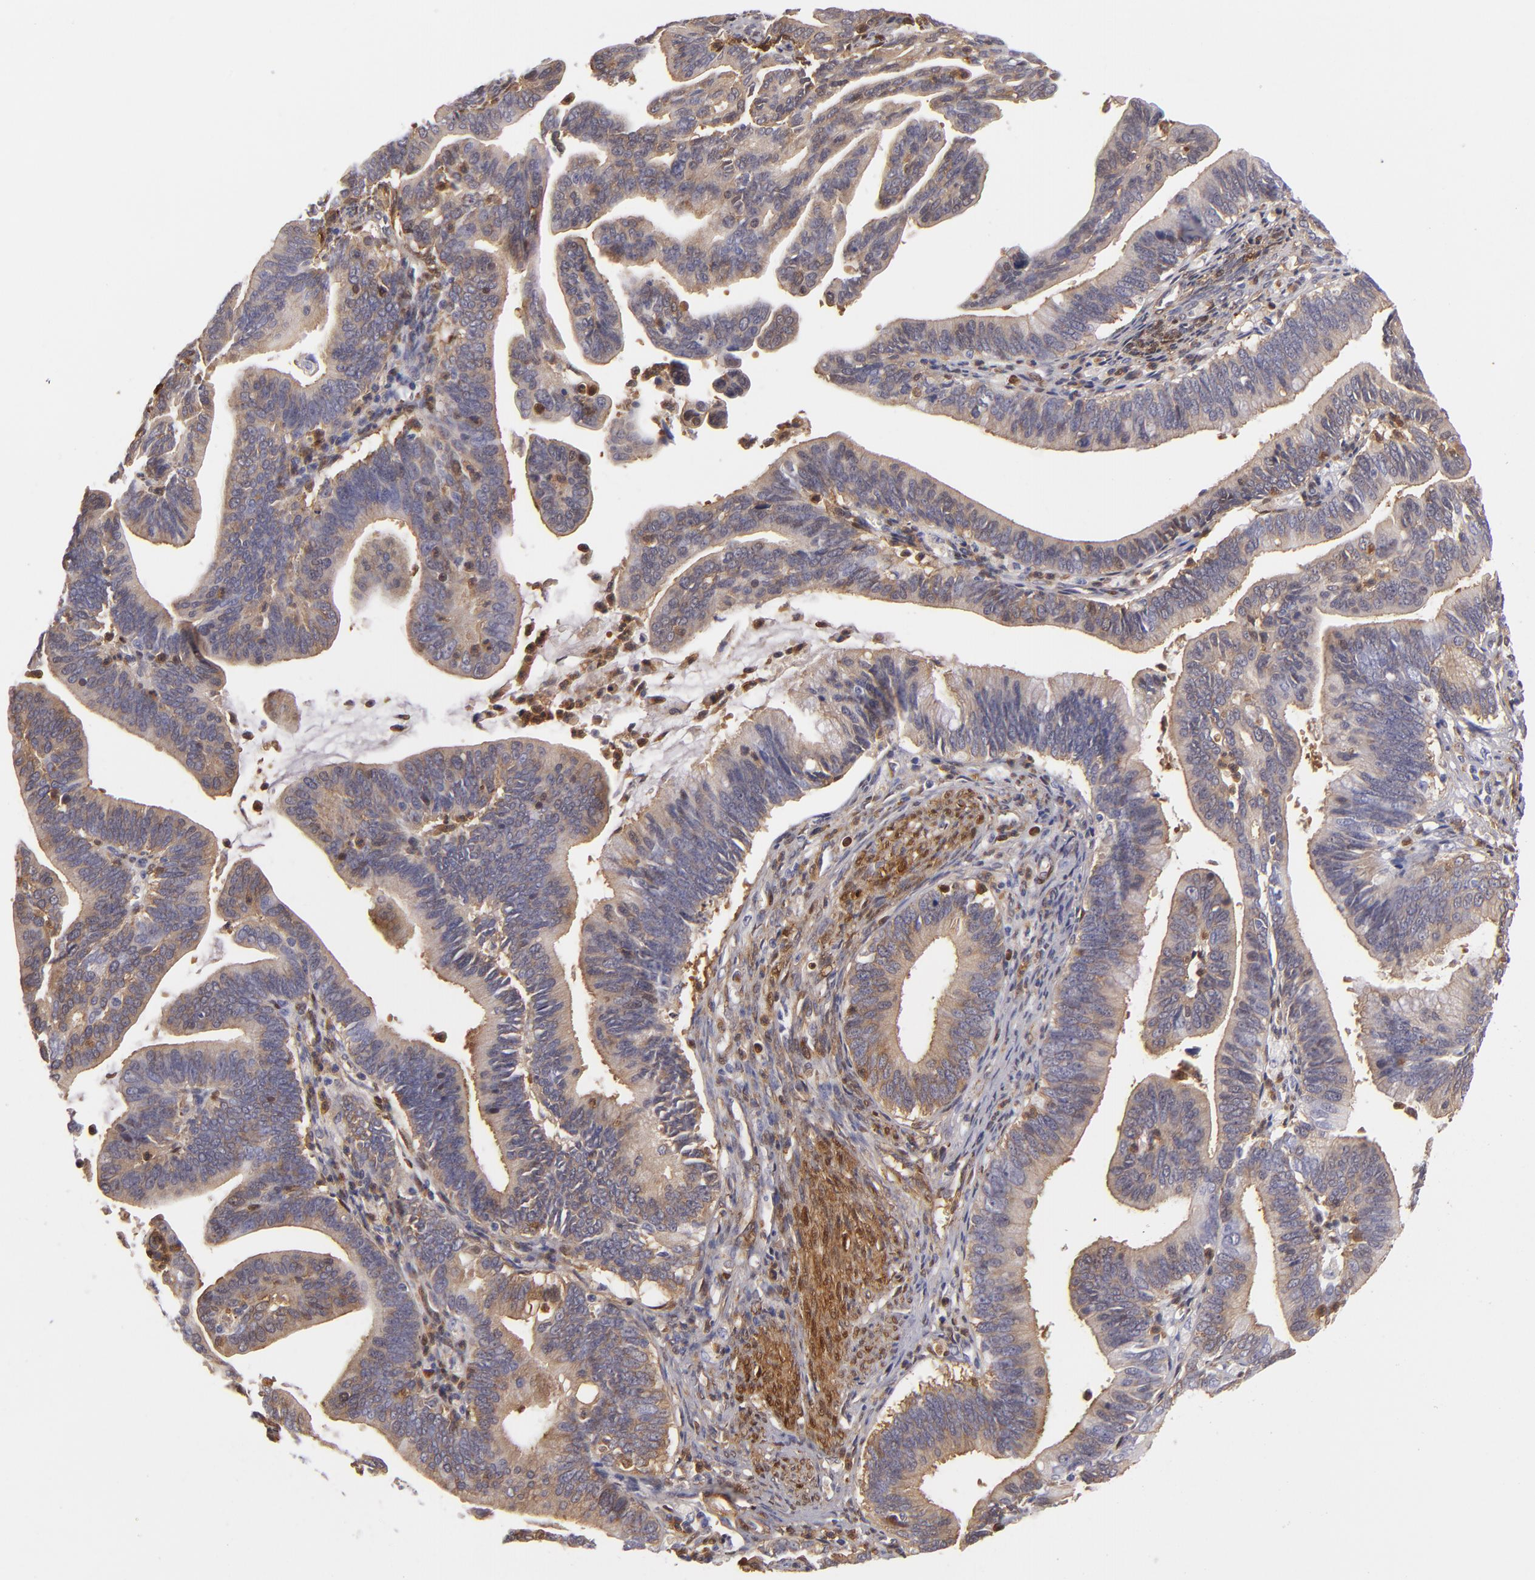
{"staining": {"intensity": "weak", "quantity": ">75%", "location": "cytoplasmic/membranous"}, "tissue": "cervical cancer", "cell_type": "Tumor cells", "image_type": "cancer", "snomed": [{"axis": "morphology", "description": "Adenocarcinoma, NOS"}, {"axis": "topography", "description": "Cervix"}], "caption": "Immunohistochemical staining of human cervical cancer displays low levels of weak cytoplasmic/membranous protein staining in about >75% of tumor cells. (DAB (3,3'-diaminobenzidine) IHC with brightfield microscopy, high magnification).", "gene": "VCL", "patient": {"sex": "female", "age": 47}}